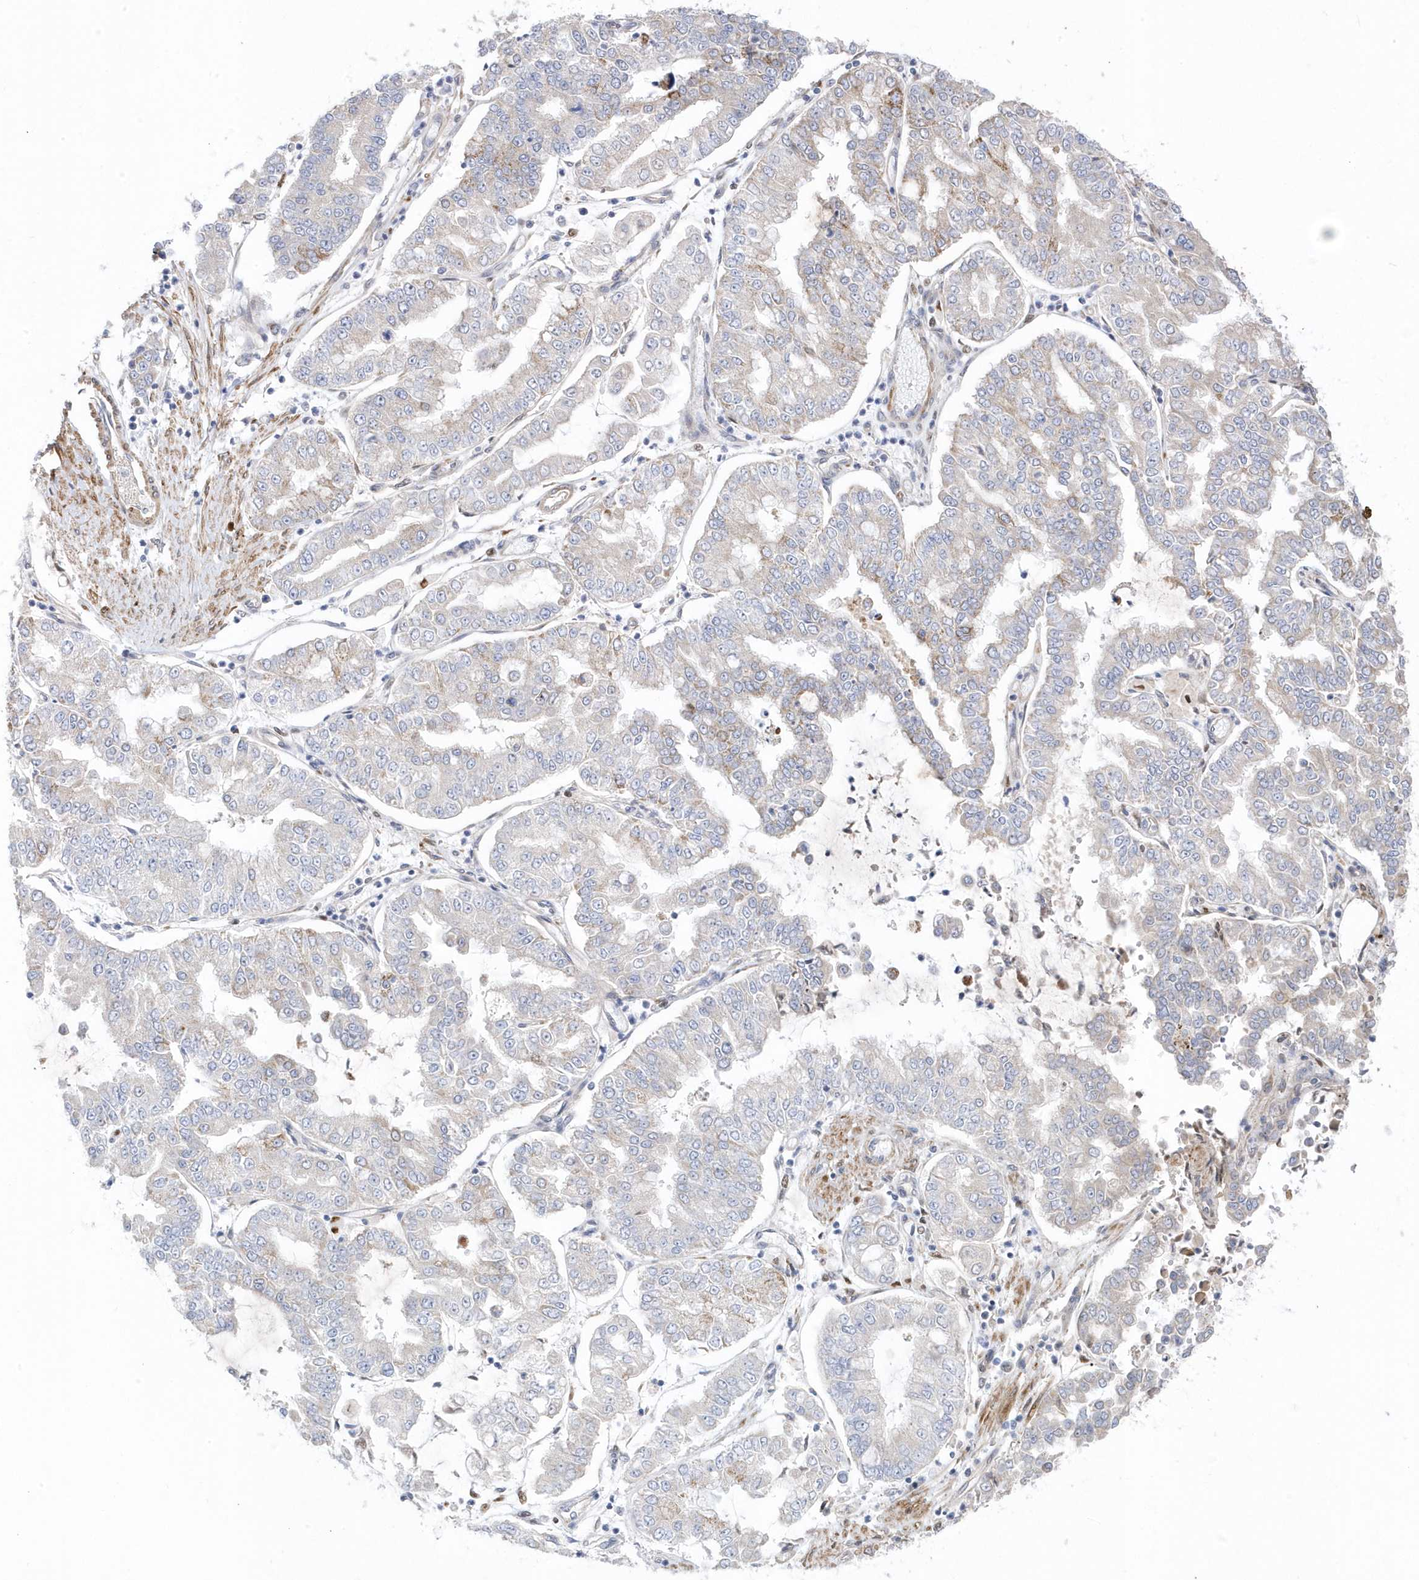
{"staining": {"intensity": "negative", "quantity": "none", "location": "none"}, "tissue": "stomach cancer", "cell_type": "Tumor cells", "image_type": "cancer", "snomed": [{"axis": "morphology", "description": "Adenocarcinoma, NOS"}, {"axis": "topography", "description": "Stomach"}], "caption": "Tumor cells are negative for brown protein staining in stomach cancer (adenocarcinoma).", "gene": "GTPBP6", "patient": {"sex": "male", "age": 76}}